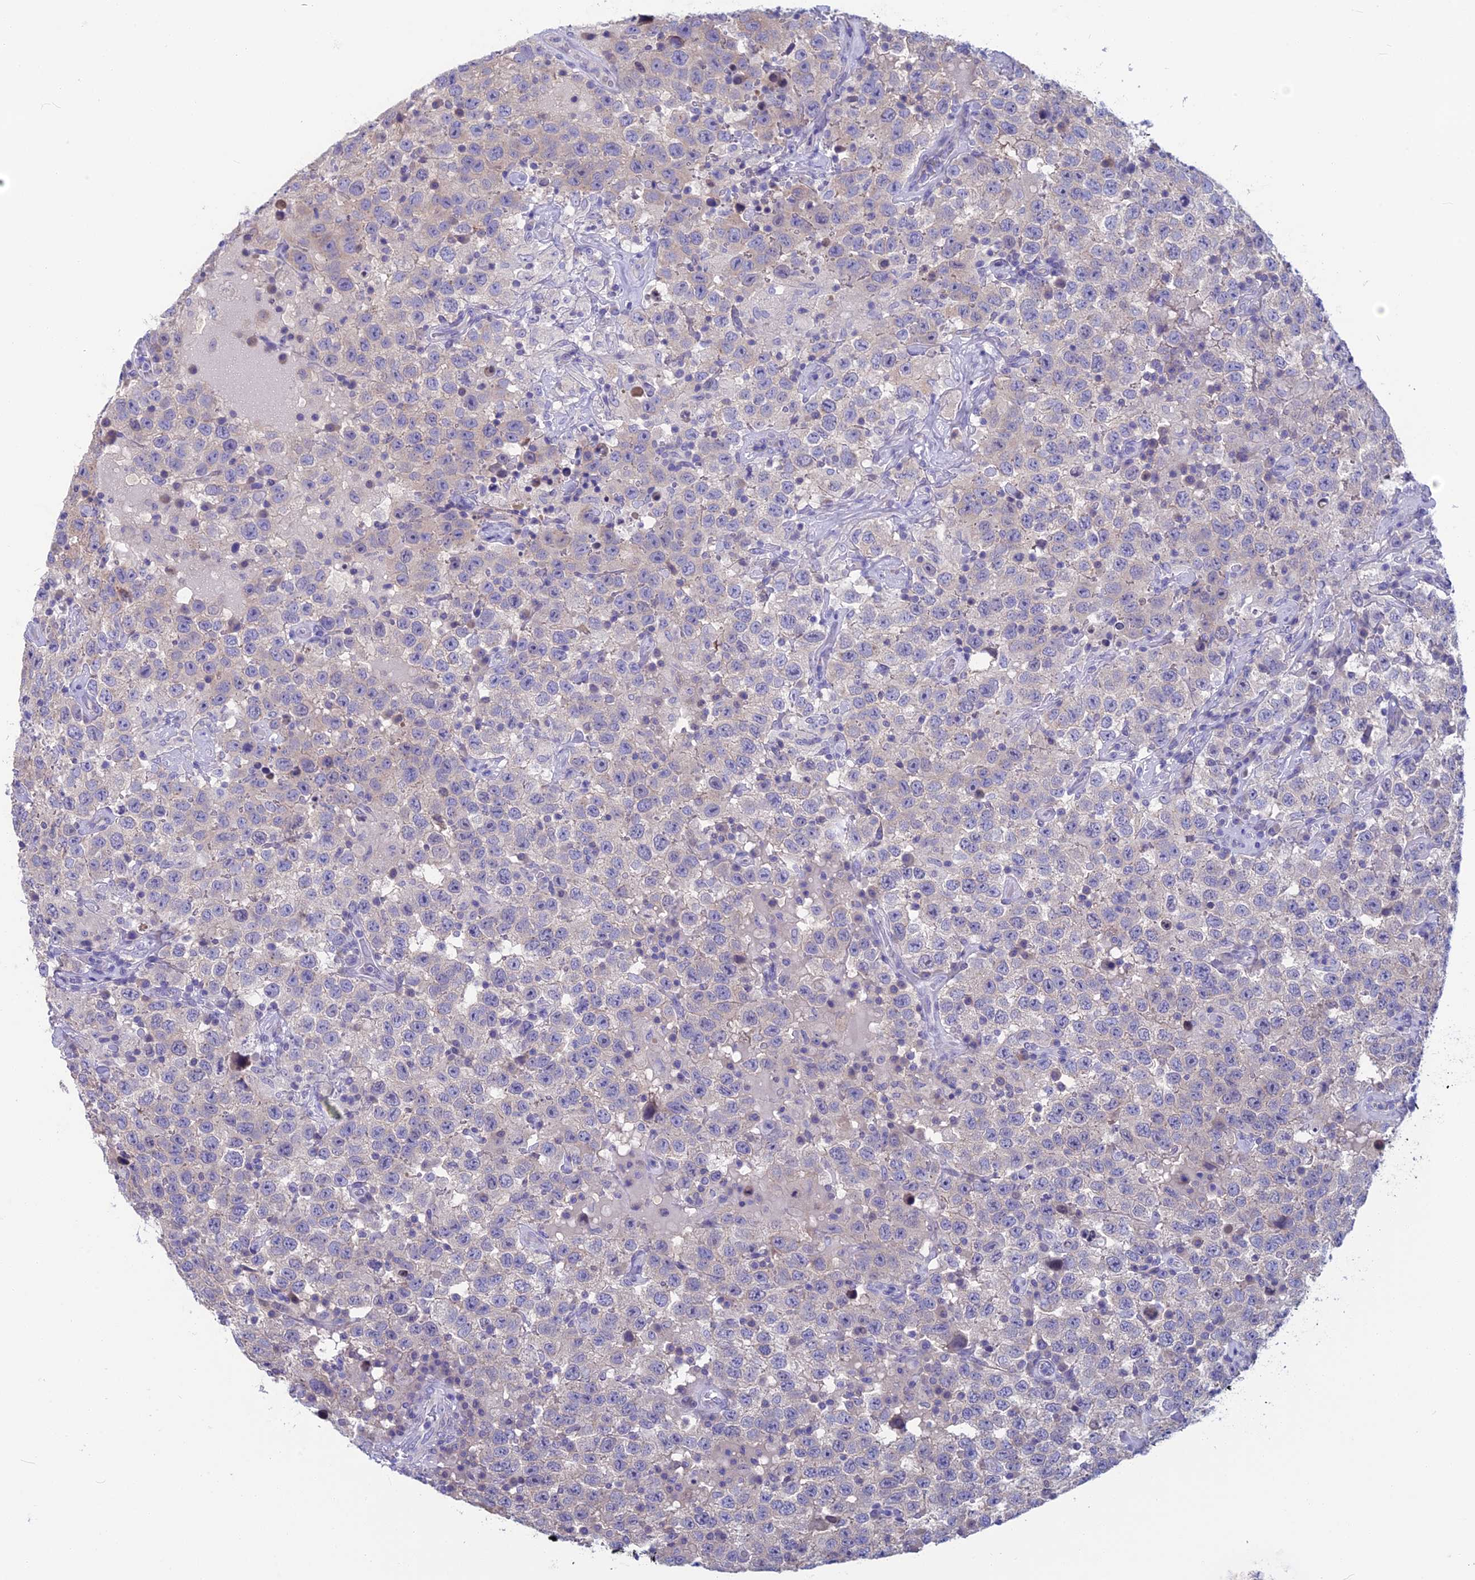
{"staining": {"intensity": "negative", "quantity": "none", "location": "none"}, "tissue": "testis cancer", "cell_type": "Tumor cells", "image_type": "cancer", "snomed": [{"axis": "morphology", "description": "Seminoma, NOS"}, {"axis": "topography", "description": "Testis"}], "caption": "Protein analysis of testis seminoma displays no significant expression in tumor cells.", "gene": "SNAP91", "patient": {"sex": "male", "age": 41}}